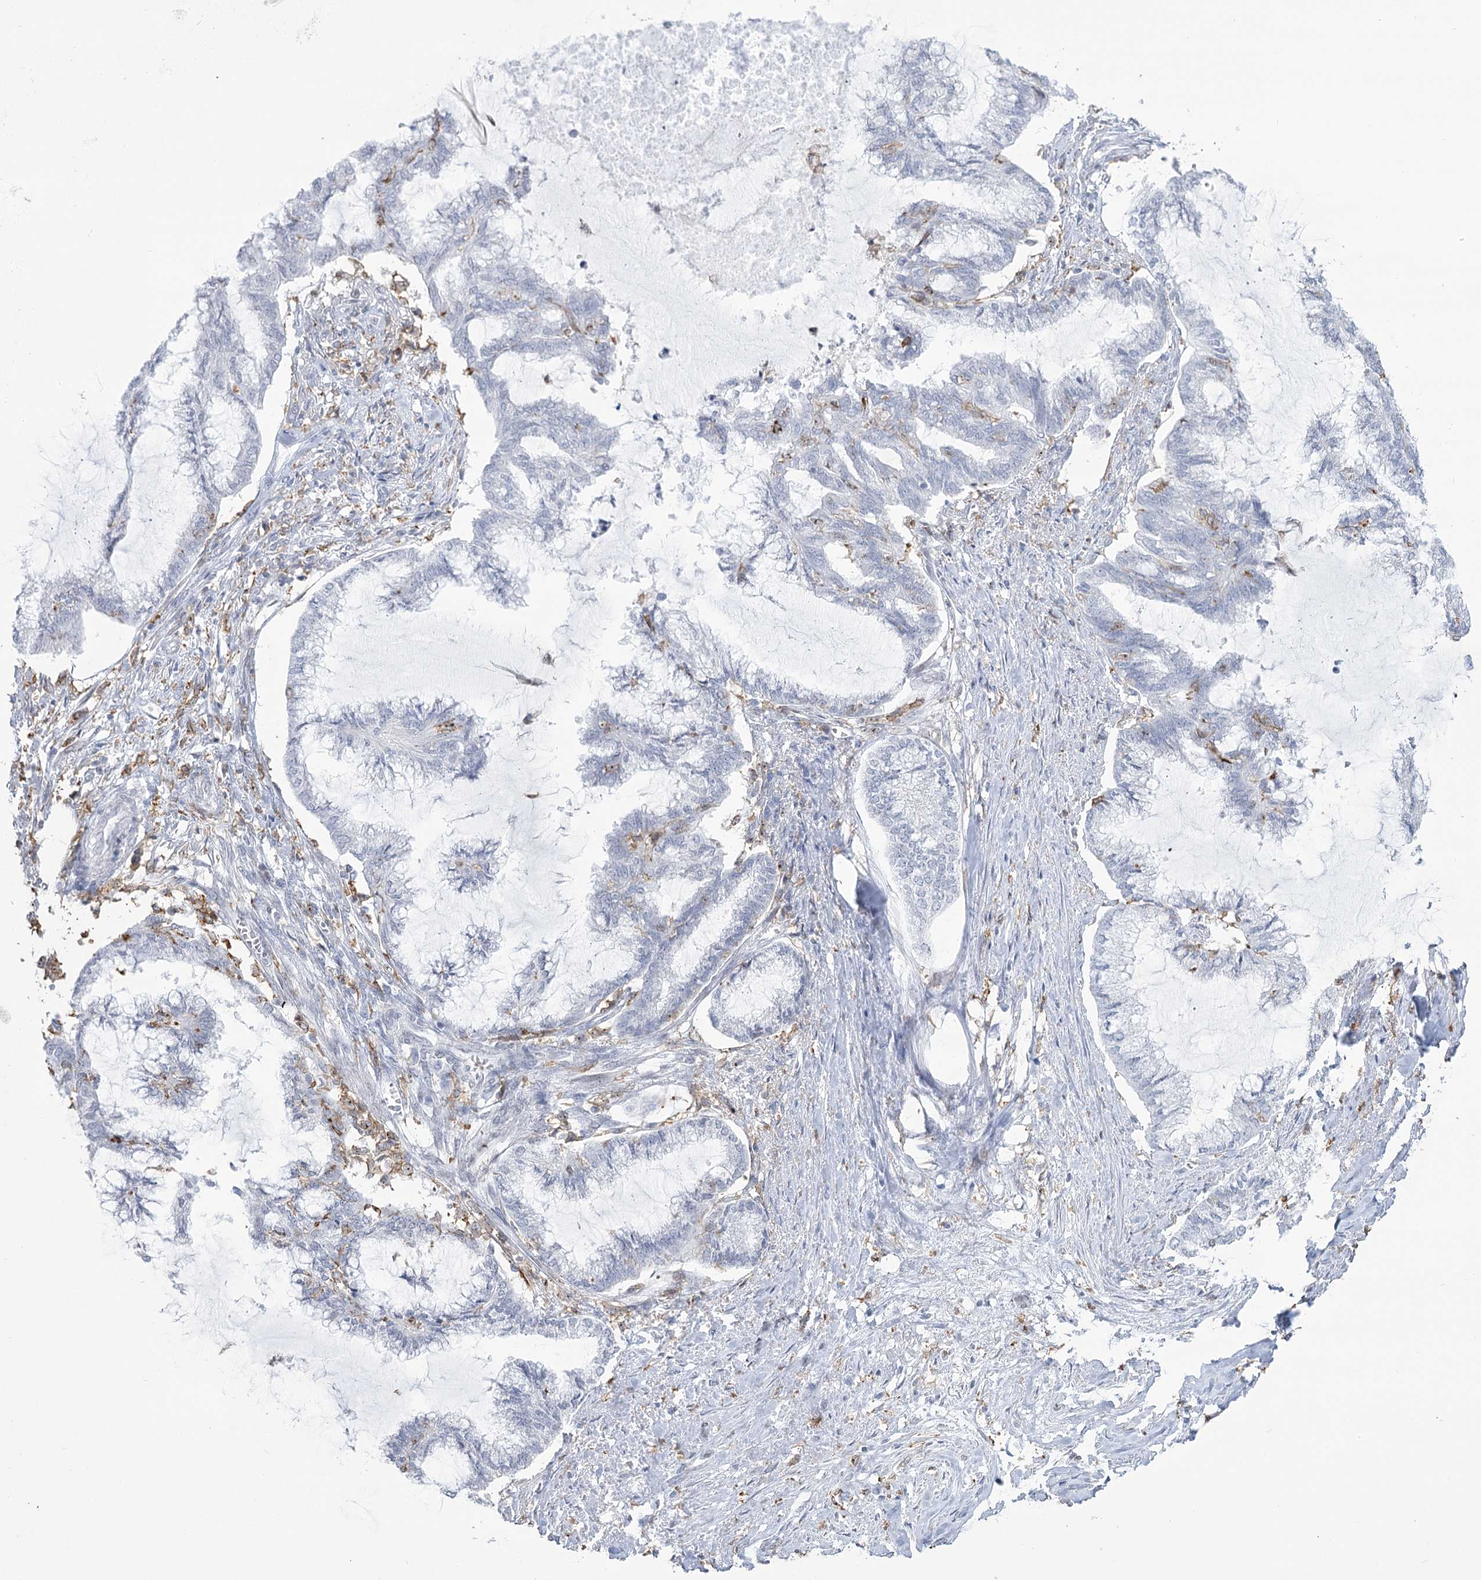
{"staining": {"intensity": "negative", "quantity": "none", "location": "none"}, "tissue": "endometrial cancer", "cell_type": "Tumor cells", "image_type": "cancer", "snomed": [{"axis": "morphology", "description": "Adenocarcinoma, NOS"}, {"axis": "topography", "description": "Endometrium"}], "caption": "Photomicrograph shows no protein positivity in tumor cells of endometrial cancer tissue.", "gene": "C11orf1", "patient": {"sex": "female", "age": 86}}